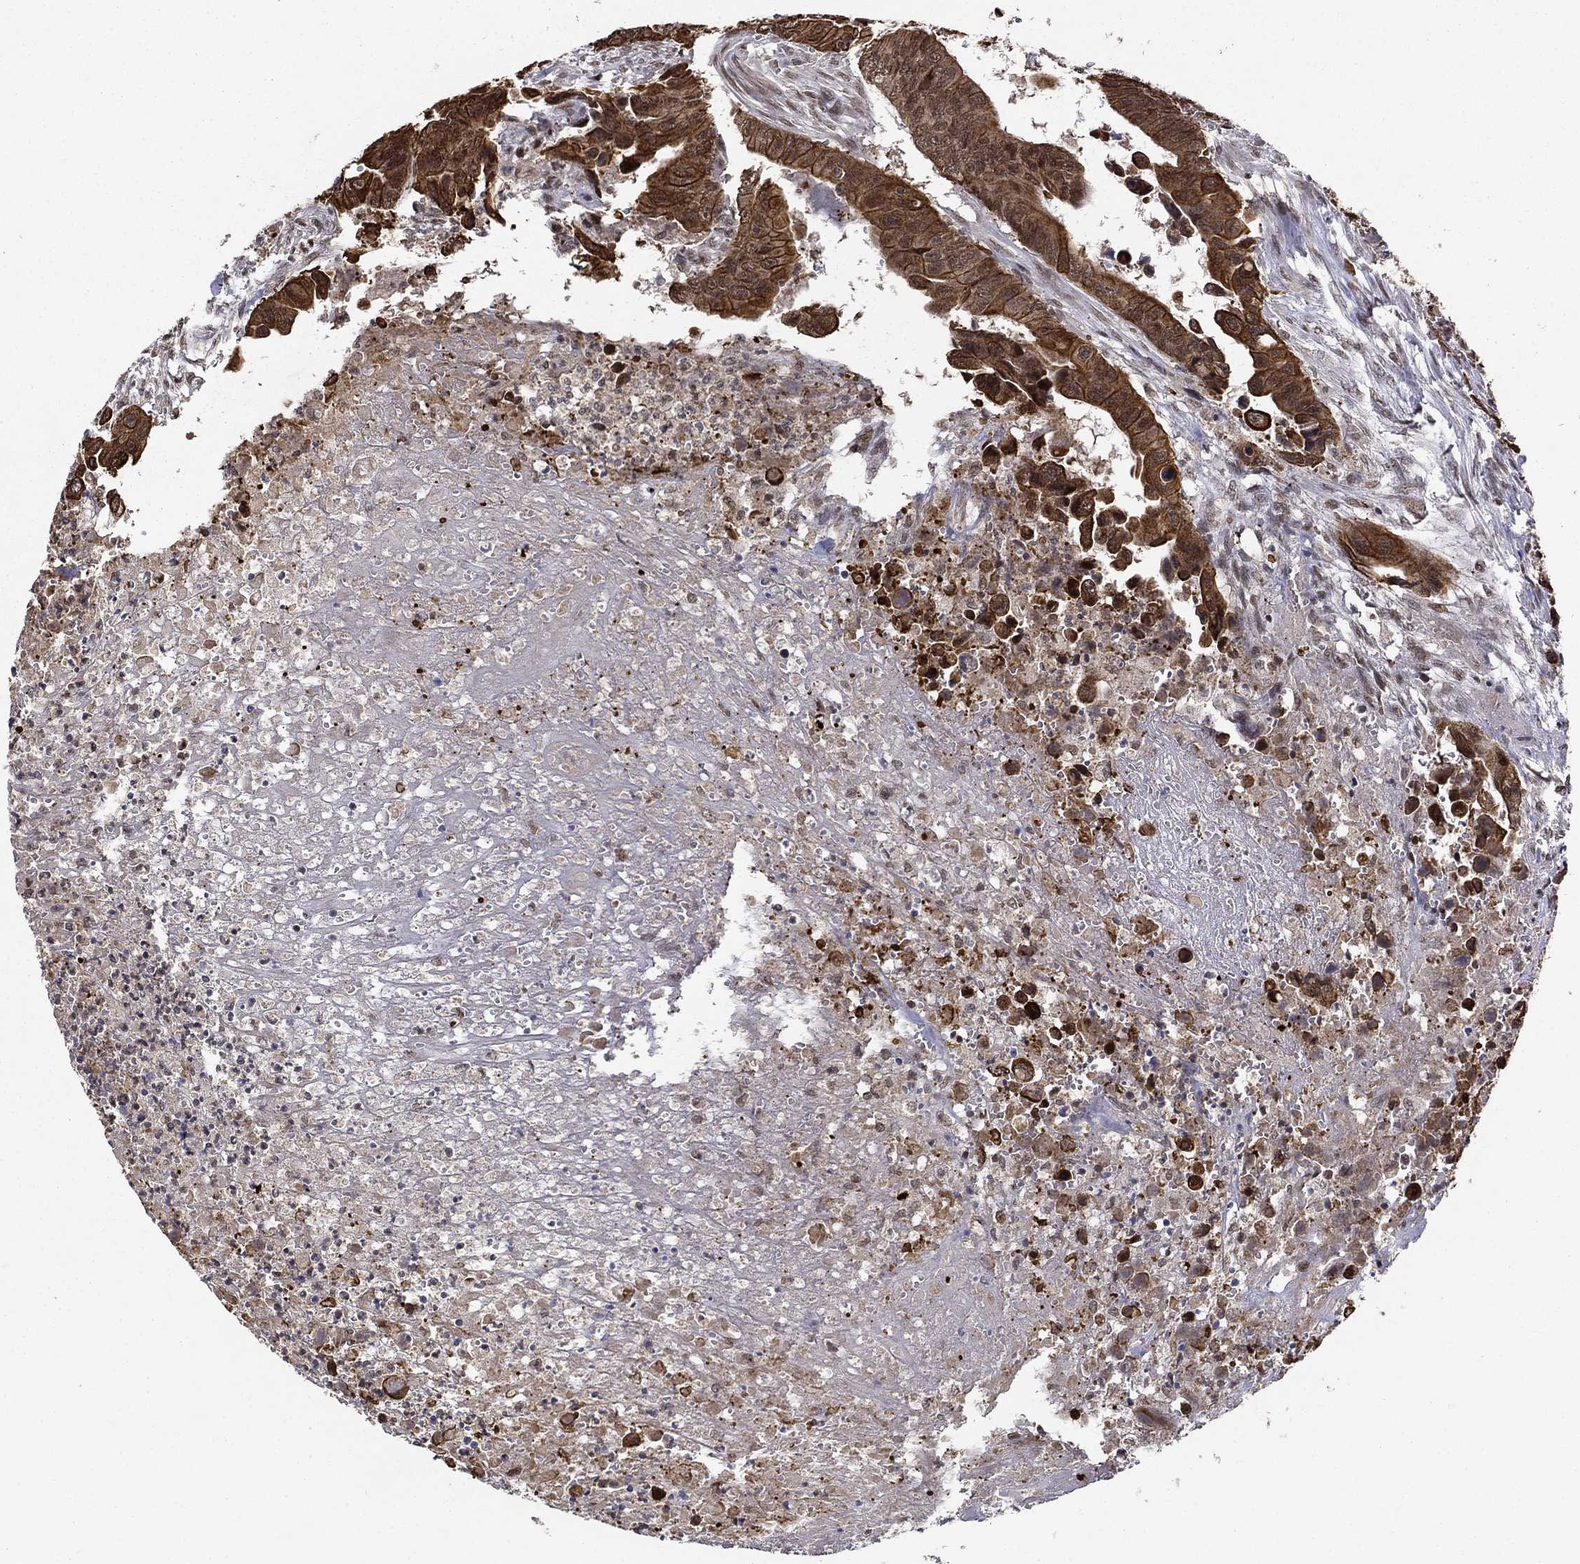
{"staining": {"intensity": "strong", "quantity": ">75%", "location": "cytoplasmic/membranous"}, "tissue": "colorectal cancer", "cell_type": "Tumor cells", "image_type": "cancer", "snomed": [{"axis": "morphology", "description": "Adenocarcinoma, NOS"}, {"axis": "topography", "description": "Colon"}], "caption": "Protein analysis of adenocarcinoma (colorectal) tissue exhibits strong cytoplasmic/membranous positivity in about >75% of tumor cells.", "gene": "CDCA7L", "patient": {"sex": "female", "age": 87}}